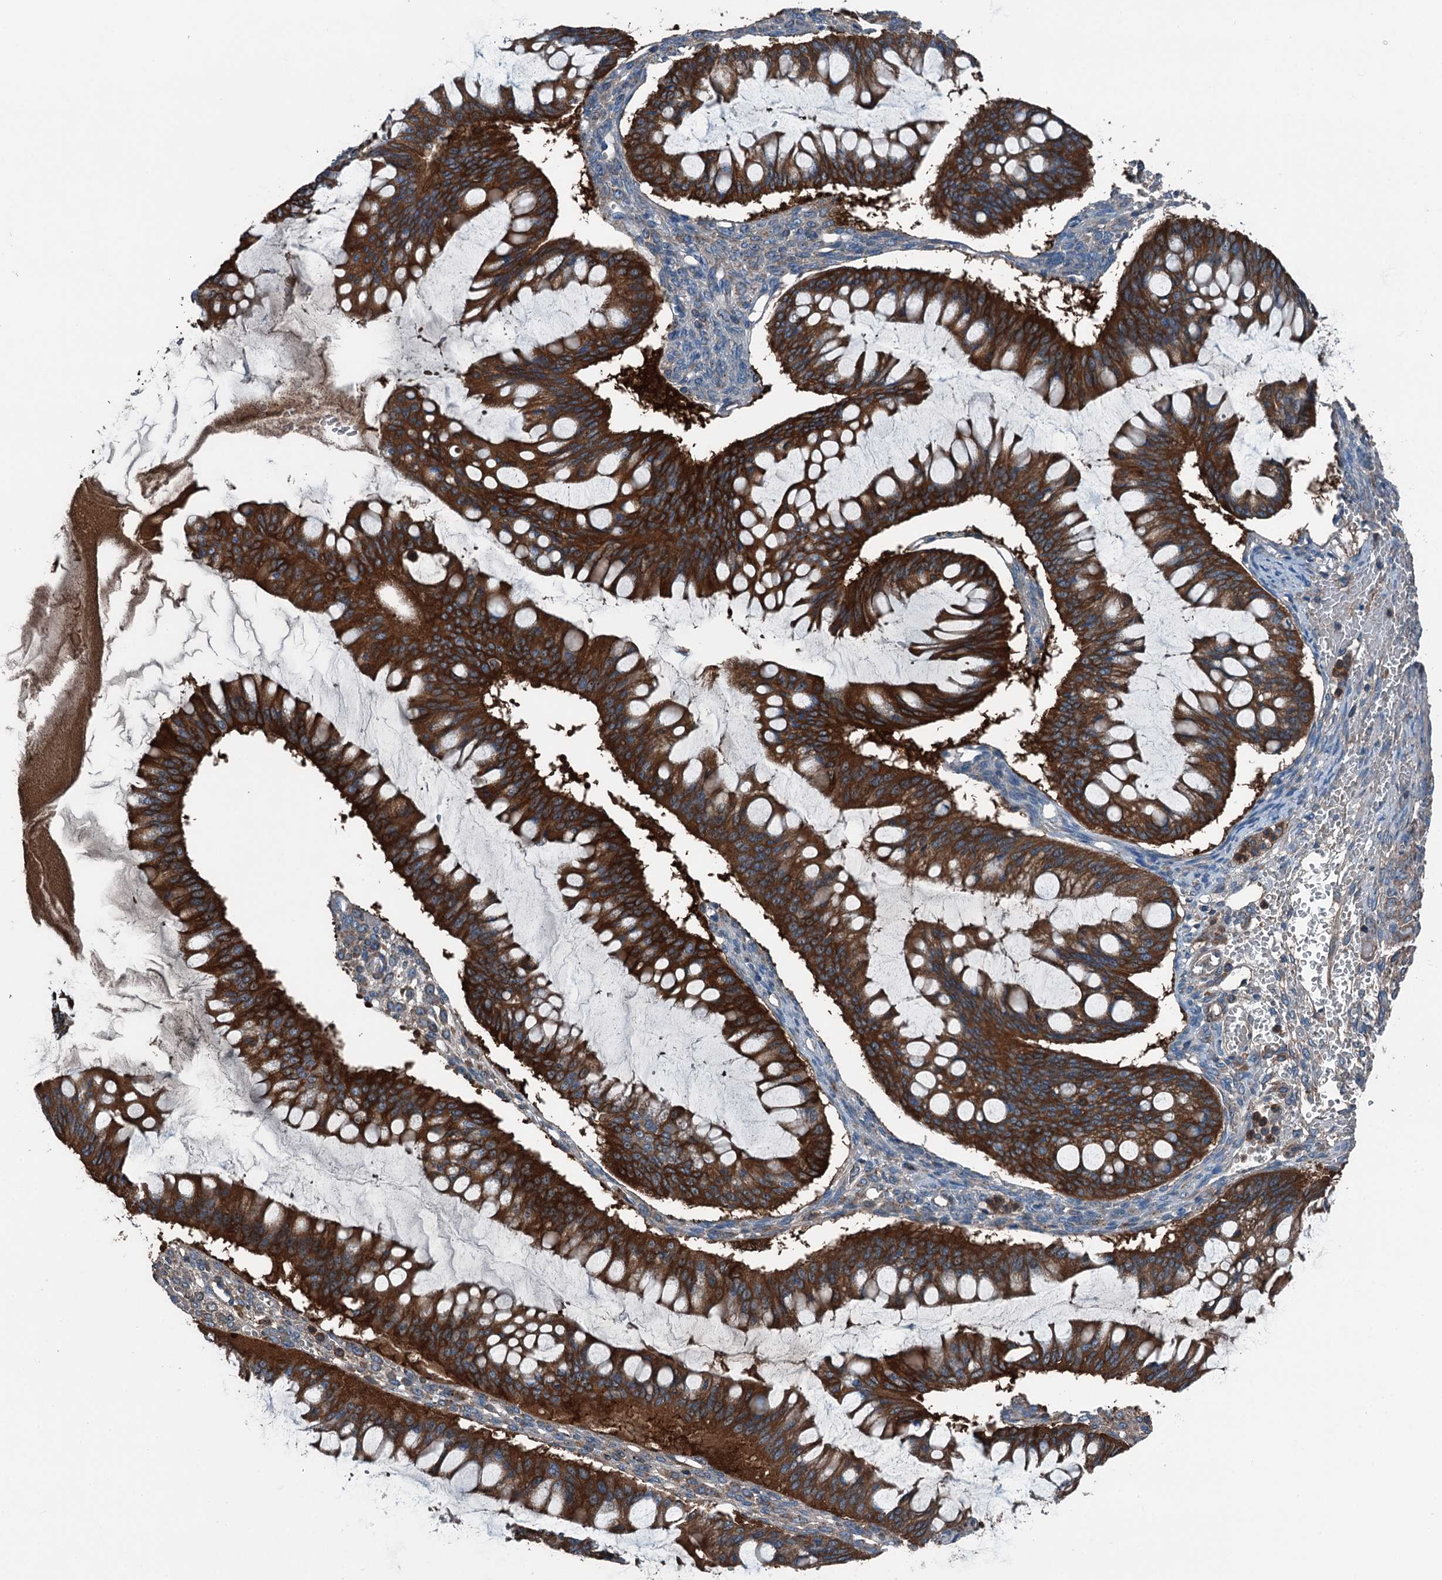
{"staining": {"intensity": "strong", "quantity": ">75%", "location": "cytoplasmic/membranous"}, "tissue": "ovarian cancer", "cell_type": "Tumor cells", "image_type": "cancer", "snomed": [{"axis": "morphology", "description": "Cystadenocarcinoma, mucinous, NOS"}, {"axis": "topography", "description": "Ovary"}], "caption": "Immunohistochemistry photomicrograph of mucinous cystadenocarcinoma (ovarian) stained for a protein (brown), which demonstrates high levels of strong cytoplasmic/membranous expression in about >75% of tumor cells.", "gene": "PDSS1", "patient": {"sex": "female", "age": 73}}